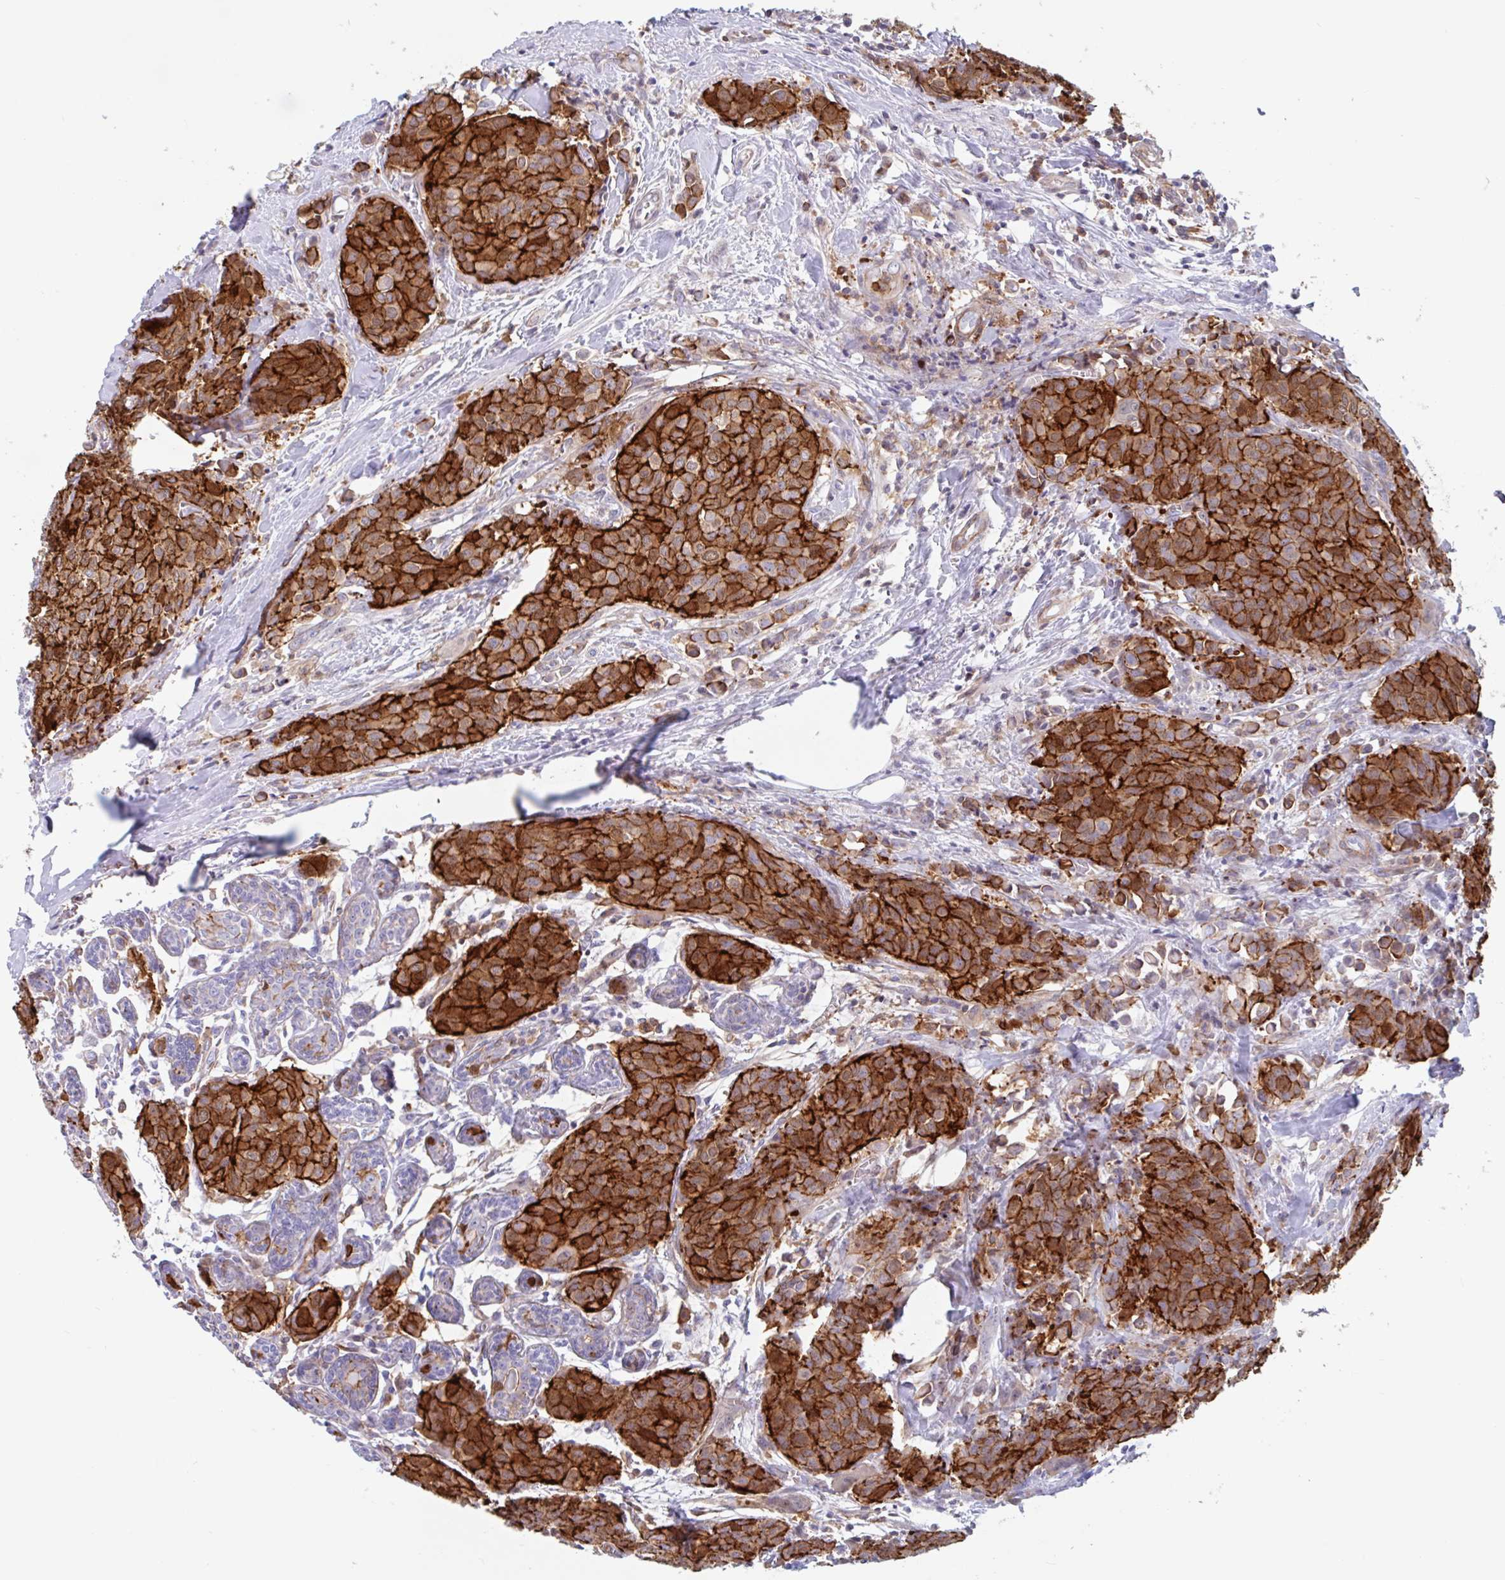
{"staining": {"intensity": "strong", "quantity": ">75%", "location": "cytoplasmic/membranous"}, "tissue": "breast cancer", "cell_type": "Tumor cells", "image_type": "cancer", "snomed": [{"axis": "morphology", "description": "Duct carcinoma"}, {"axis": "topography", "description": "Breast"}], "caption": "Invasive ductal carcinoma (breast) was stained to show a protein in brown. There is high levels of strong cytoplasmic/membranous staining in approximately >75% of tumor cells. (DAB IHC with brightfield microscopy, high magnification).", "gene": "EFHD1", "patient": {"sex": "female", "age": 47}}